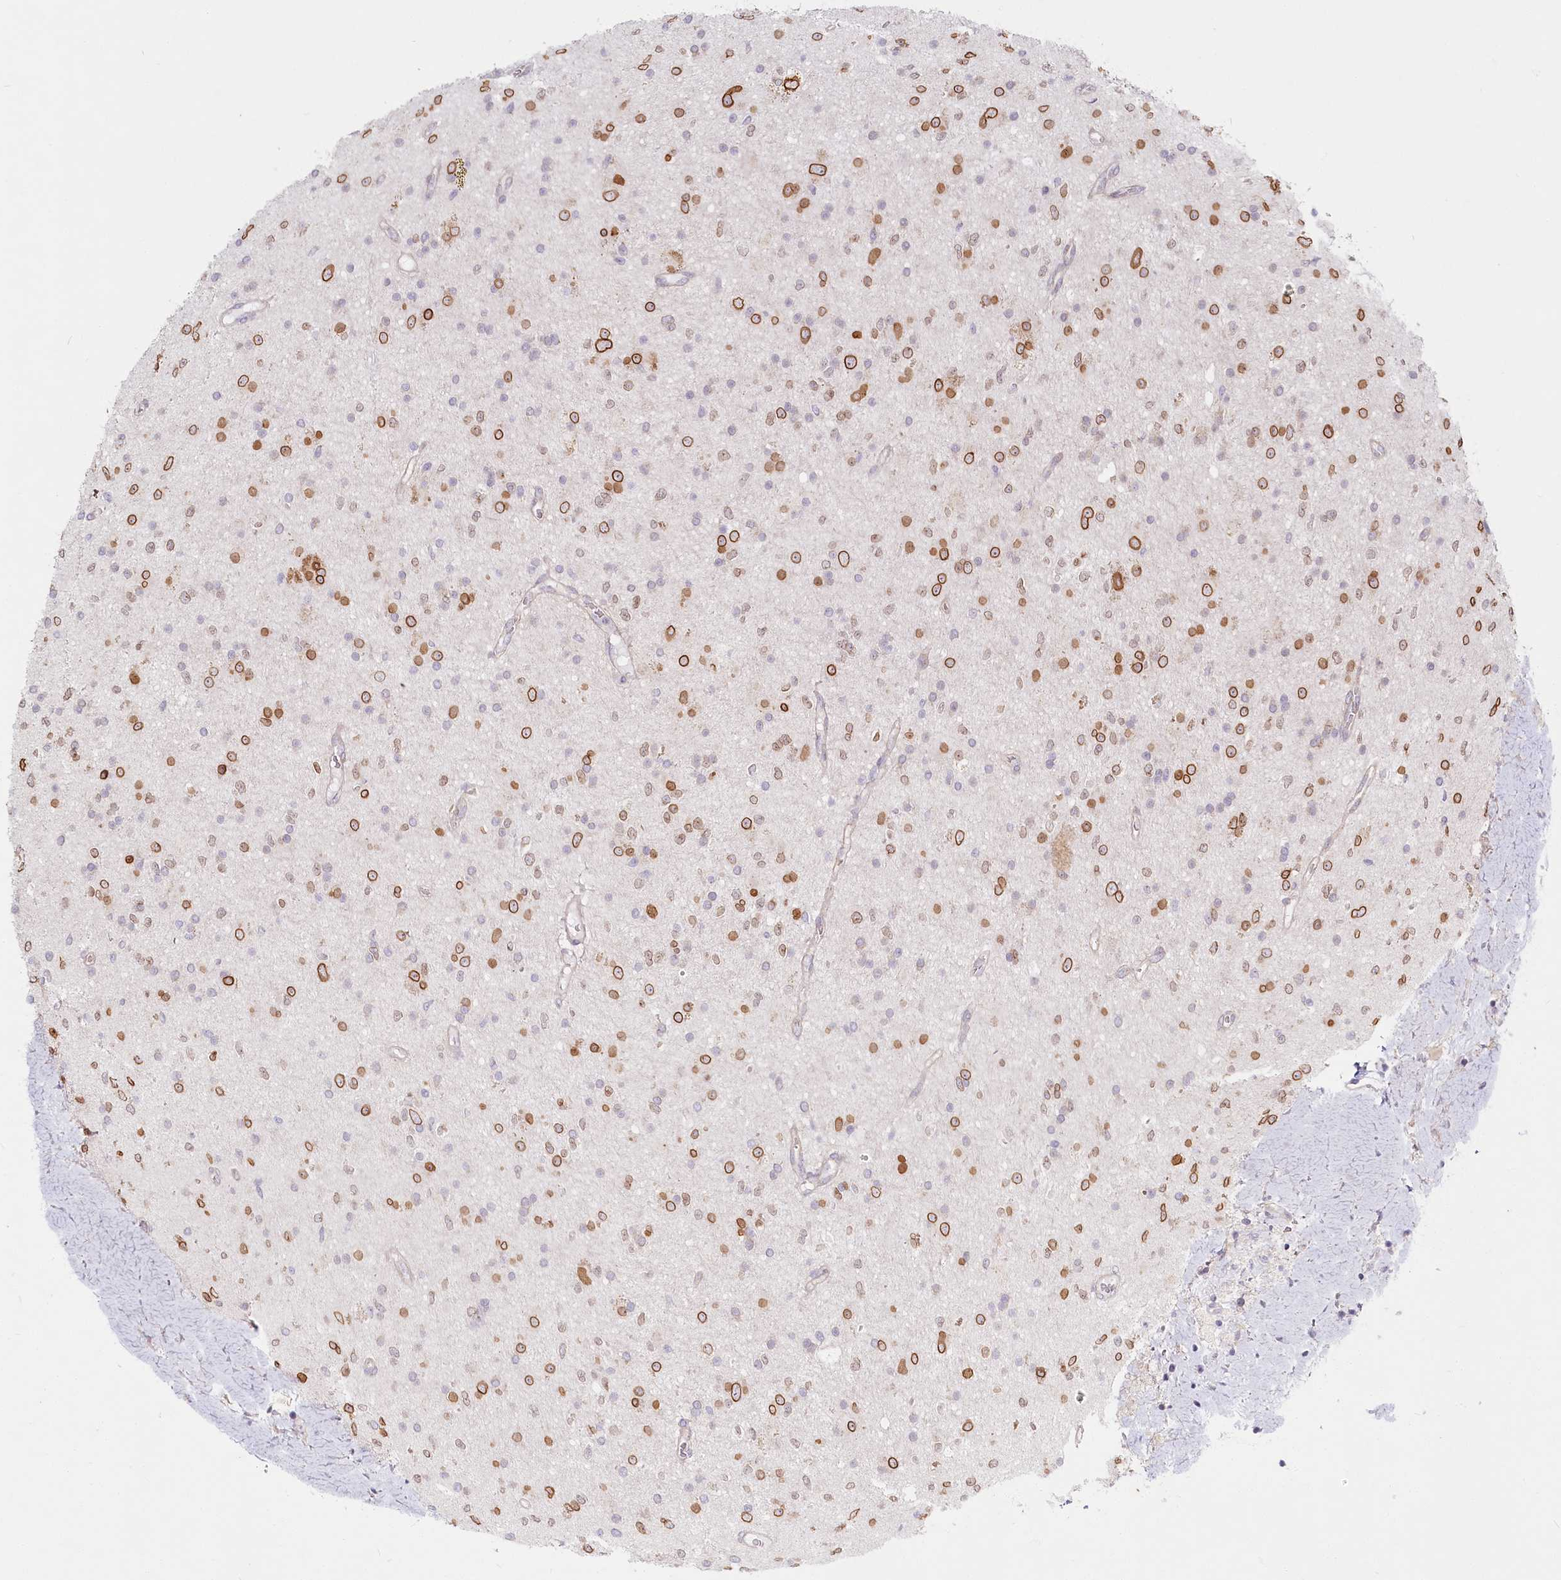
{"staining": {"intensity": "moderate", "quantity": "25%-75%", "location": "cytoplasmic/membranous,nuclear"}, "tissue": "glioma", "cell_type": "Tumor cells", "image_type": "cancer", "snomed": [{"axis": "morphology", "description": "Glioma, malignant, High grade"}, {"axis": "topography", "description": "Brain"}], "caption": "The photomicrograph exhibits a brown stain indicating the presence of a protein in the cytoplasmic/membranous and nuclear of tumor cells in malignant glioma (high-grade).", "gene": "SPINK13", "patient": {"sex": "male", "age": 34}}